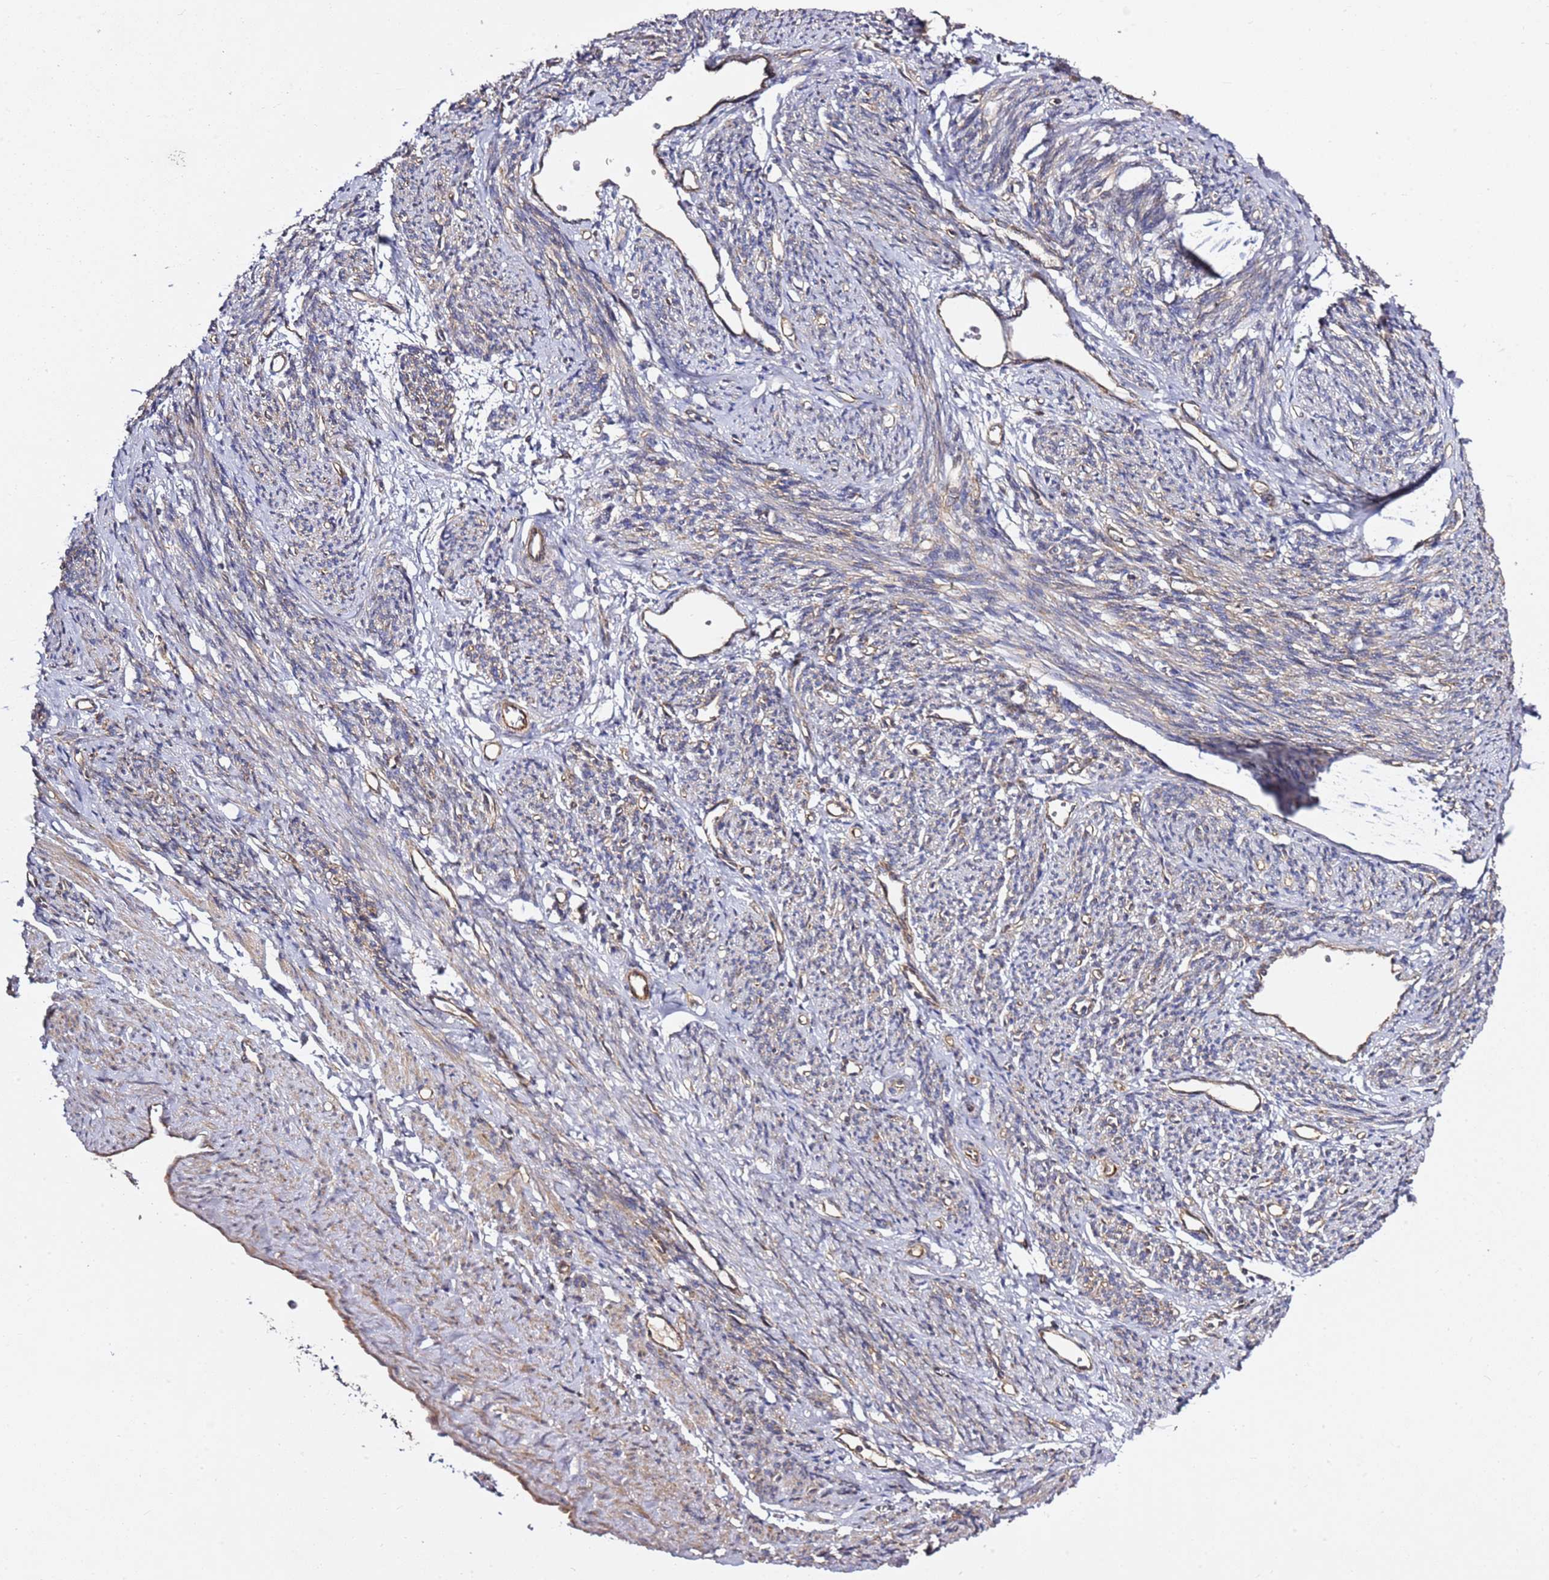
{"staining": {"intensity": "moderate", "quantity": "<25%", "location": "cytoplasmic/membranous"}, "tissue": "smooth muscle", "cell_type": "Smooth muscle cells", "image_type": "normal", "snomed": [{"axis": "morphology", "description": "Normal tissue, NOS"}, {"axis": "topography", "description": "Smooth muscle"}, {"axis": "topography", "description": "Uterus"}], "caption": "Immunohistochemical staining of benign smooth muscle shows moderate cytoplasmic/membranous protein staining in about <25% of smooth muscle cells. The staining was performed using DAB, with brown indicating positive protein expression. Nuclei are stained blue with hematoxylin.", "gene": "GNL1", "patient": {"sex": "female", "age": 59}}